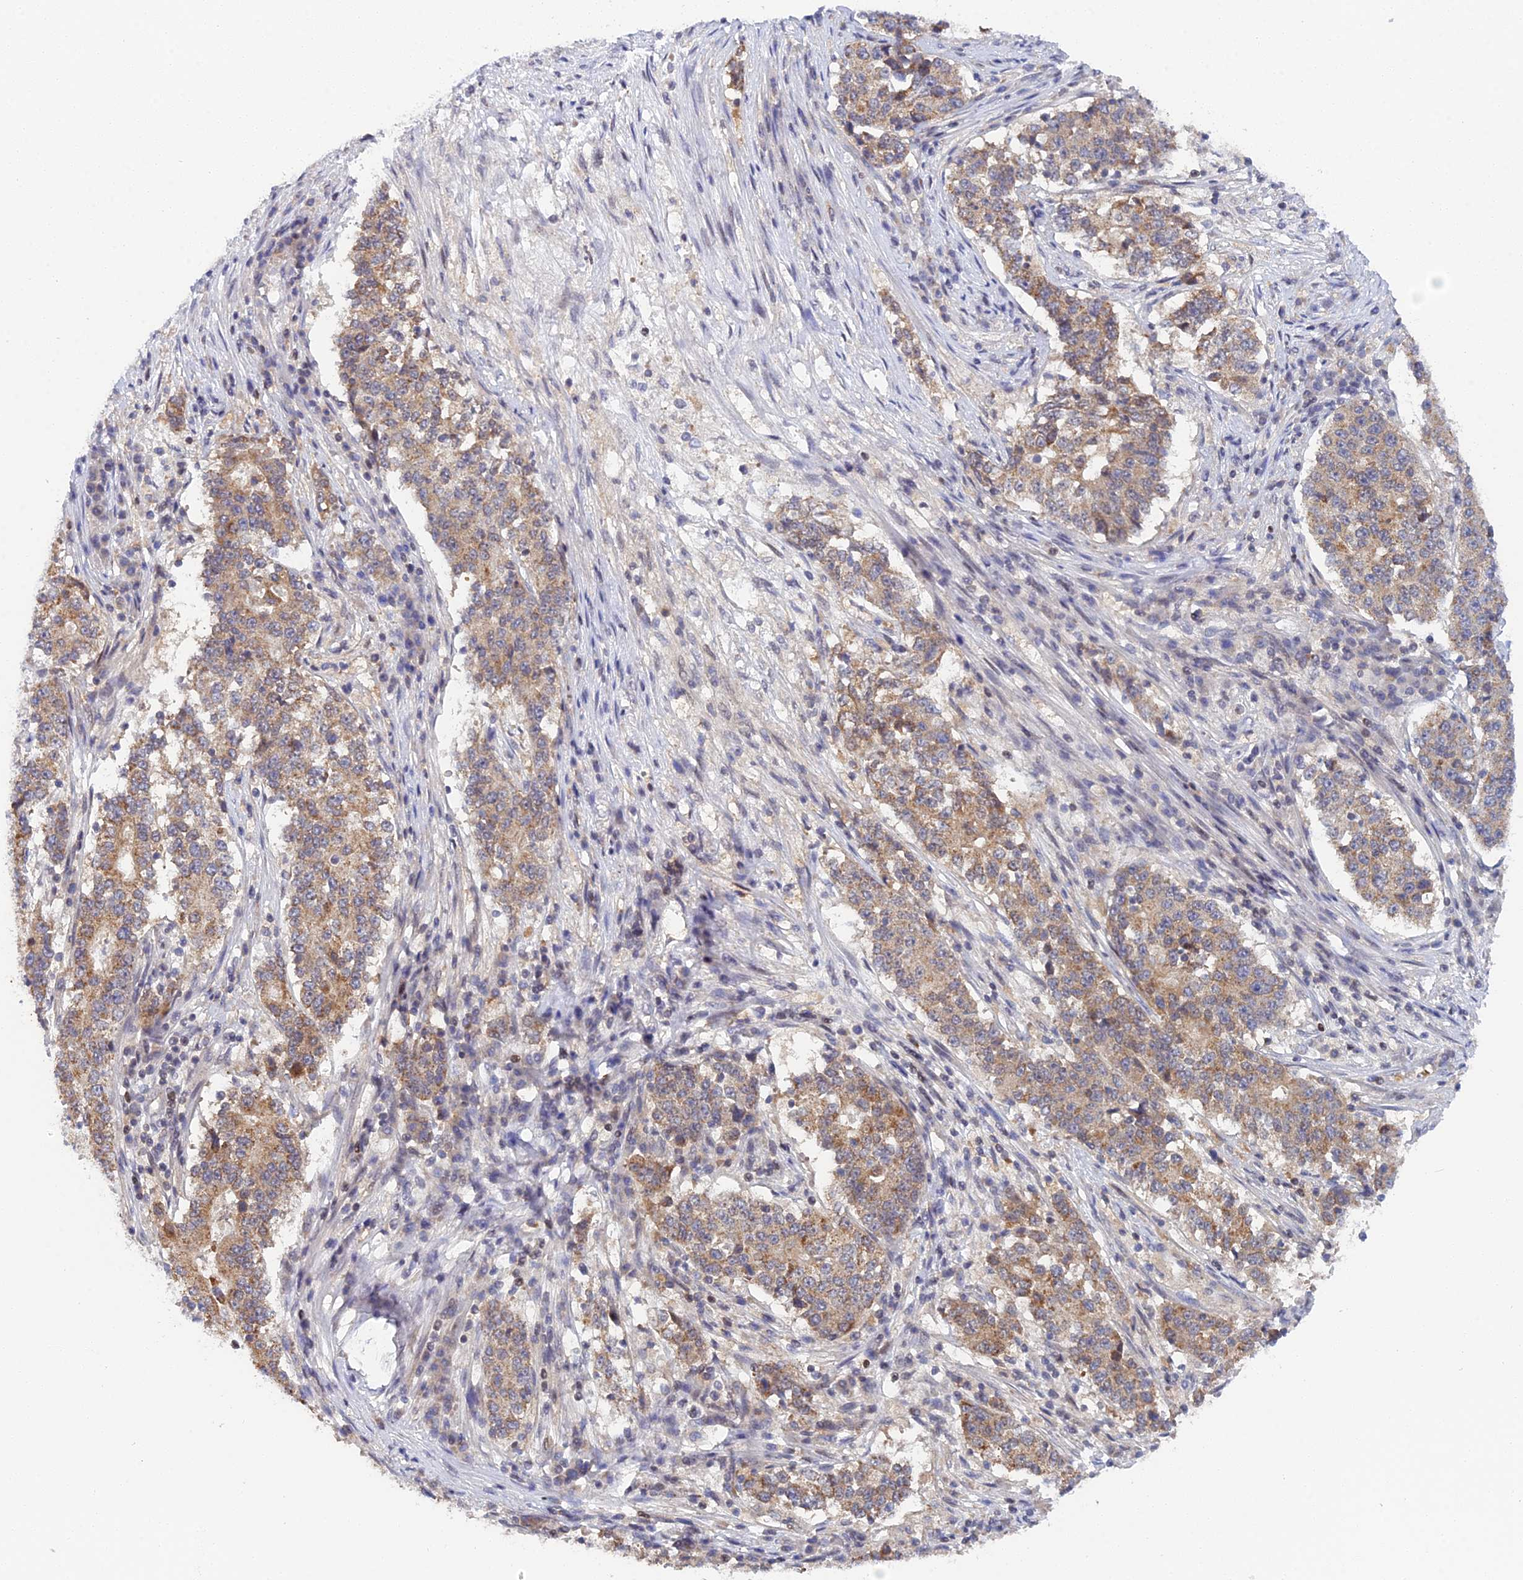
{"staining": {"intensity": "moderate", "quantity": ">75%", "location": "cytoplasmic/membranous"}, "tissue": "stomach cancer", "cell_type": "Tumor cells", "image_type": "cancer", "snomed": [{"axis": "morphology", "description": "Adenocarcinoma, NOS"}, {"axis": "topography", "description": "Stomach"}], "caption": "Brown immunohistochemical staining in human stomach adenocarcinoma reveals moderate cytoplasmic/membranous expression in approximately >75% of tumor cells. The protein is shown in brown color, while the nuclei are stained blue.", "gene": "ELOA2", "patient": {"sex": "male", "age": 59}}